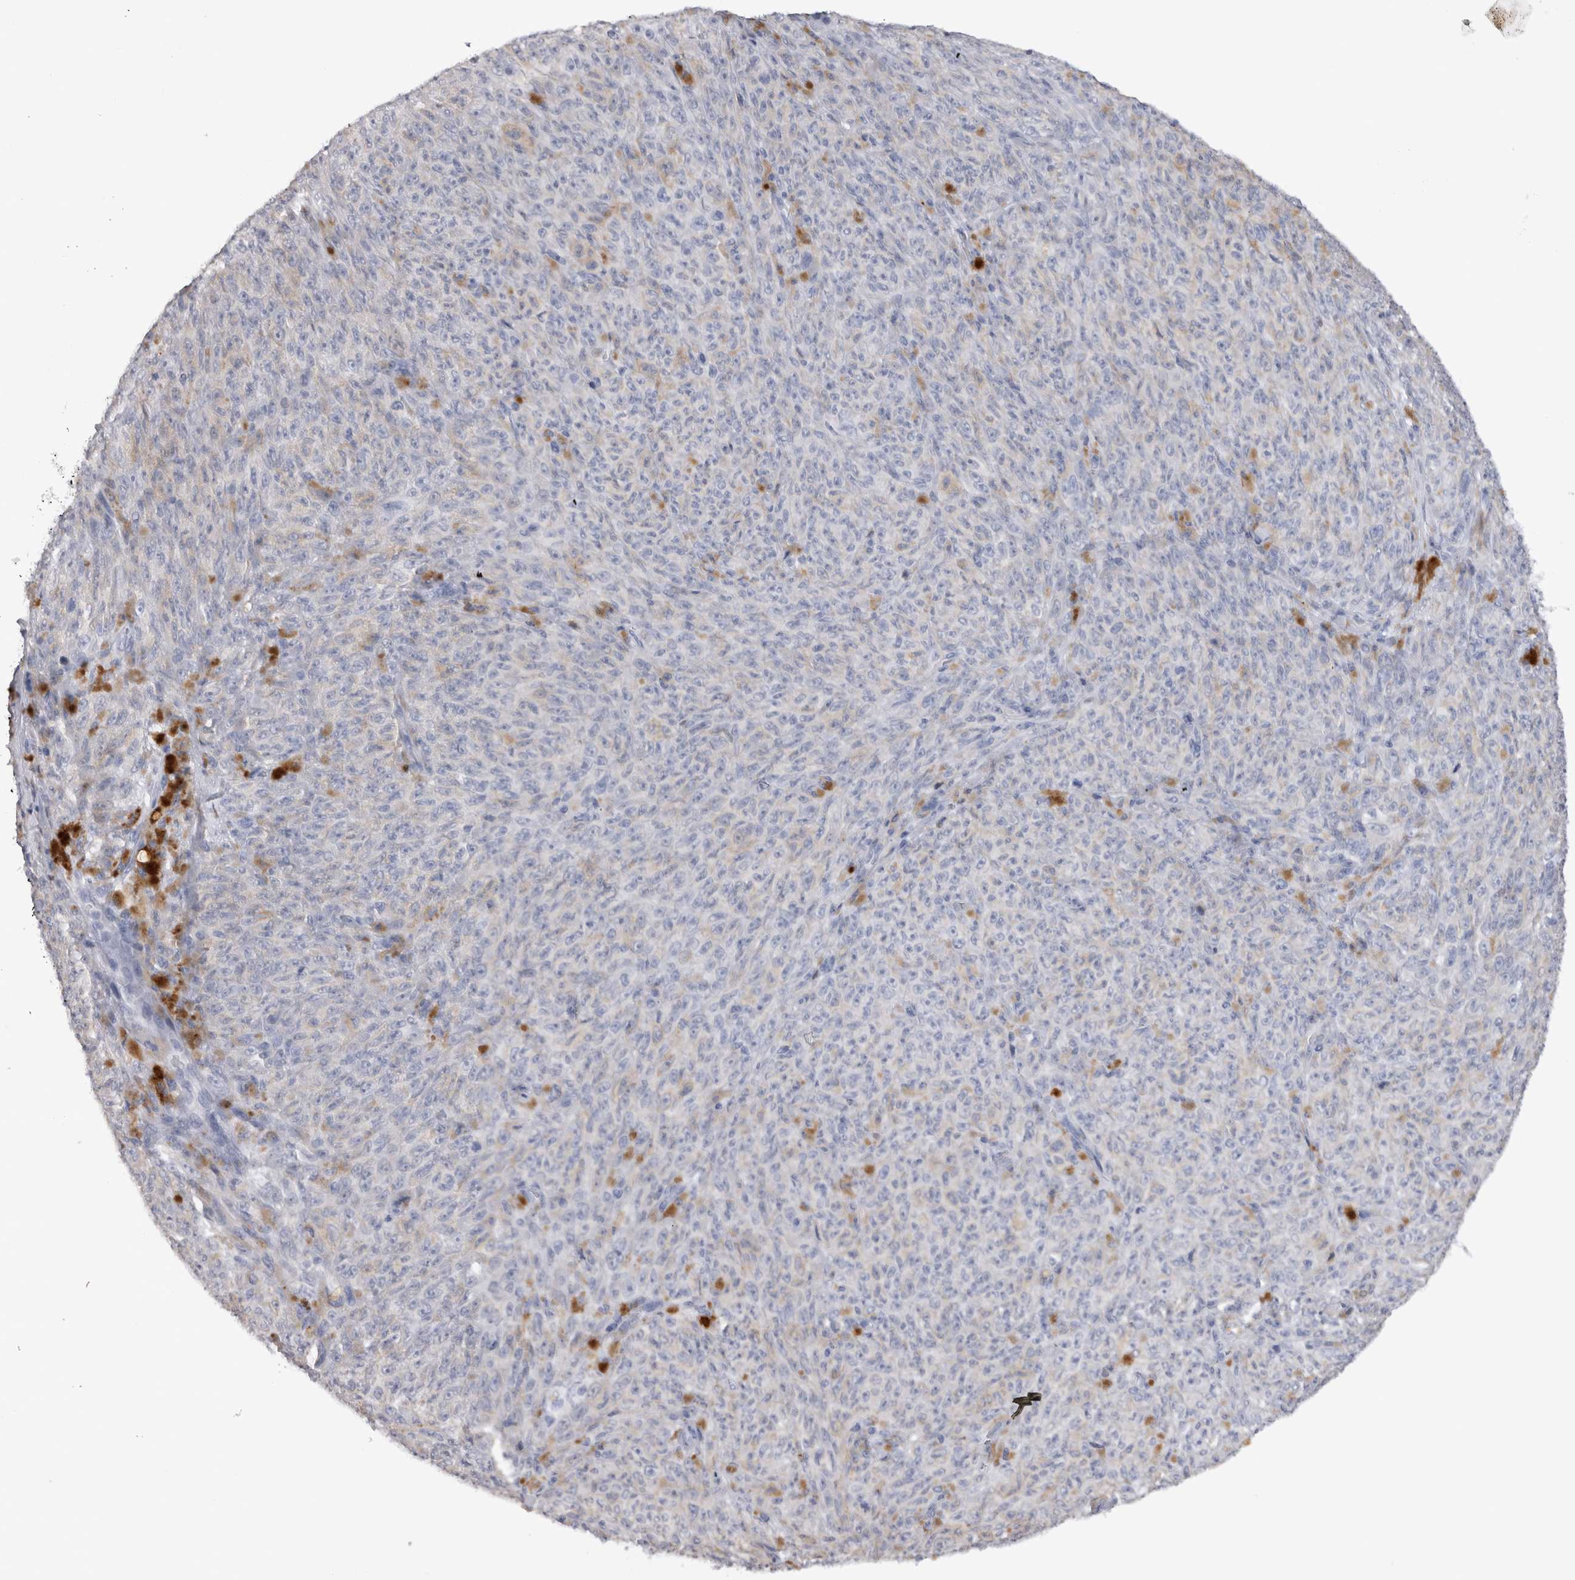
{"staining": {"intensity": "negative", "quantity": "none", "location": "none"}, "tissue": "melanoma", "cell_type": "Tumor cells", "image_type": "cancer", "snomed": [{"axis": "morphology", "description": "Malignant melanoma, NOS"}, {"axis": "topography", "description": "Skin"}], "caption": "The micrograph demonstrates no significant positivity in tumor cells of melanoma. (DAB immunohistochemistry (IHC), high magnification).", "gene": "ADAM2", "patient": {"sex": "female", "age": 82}}